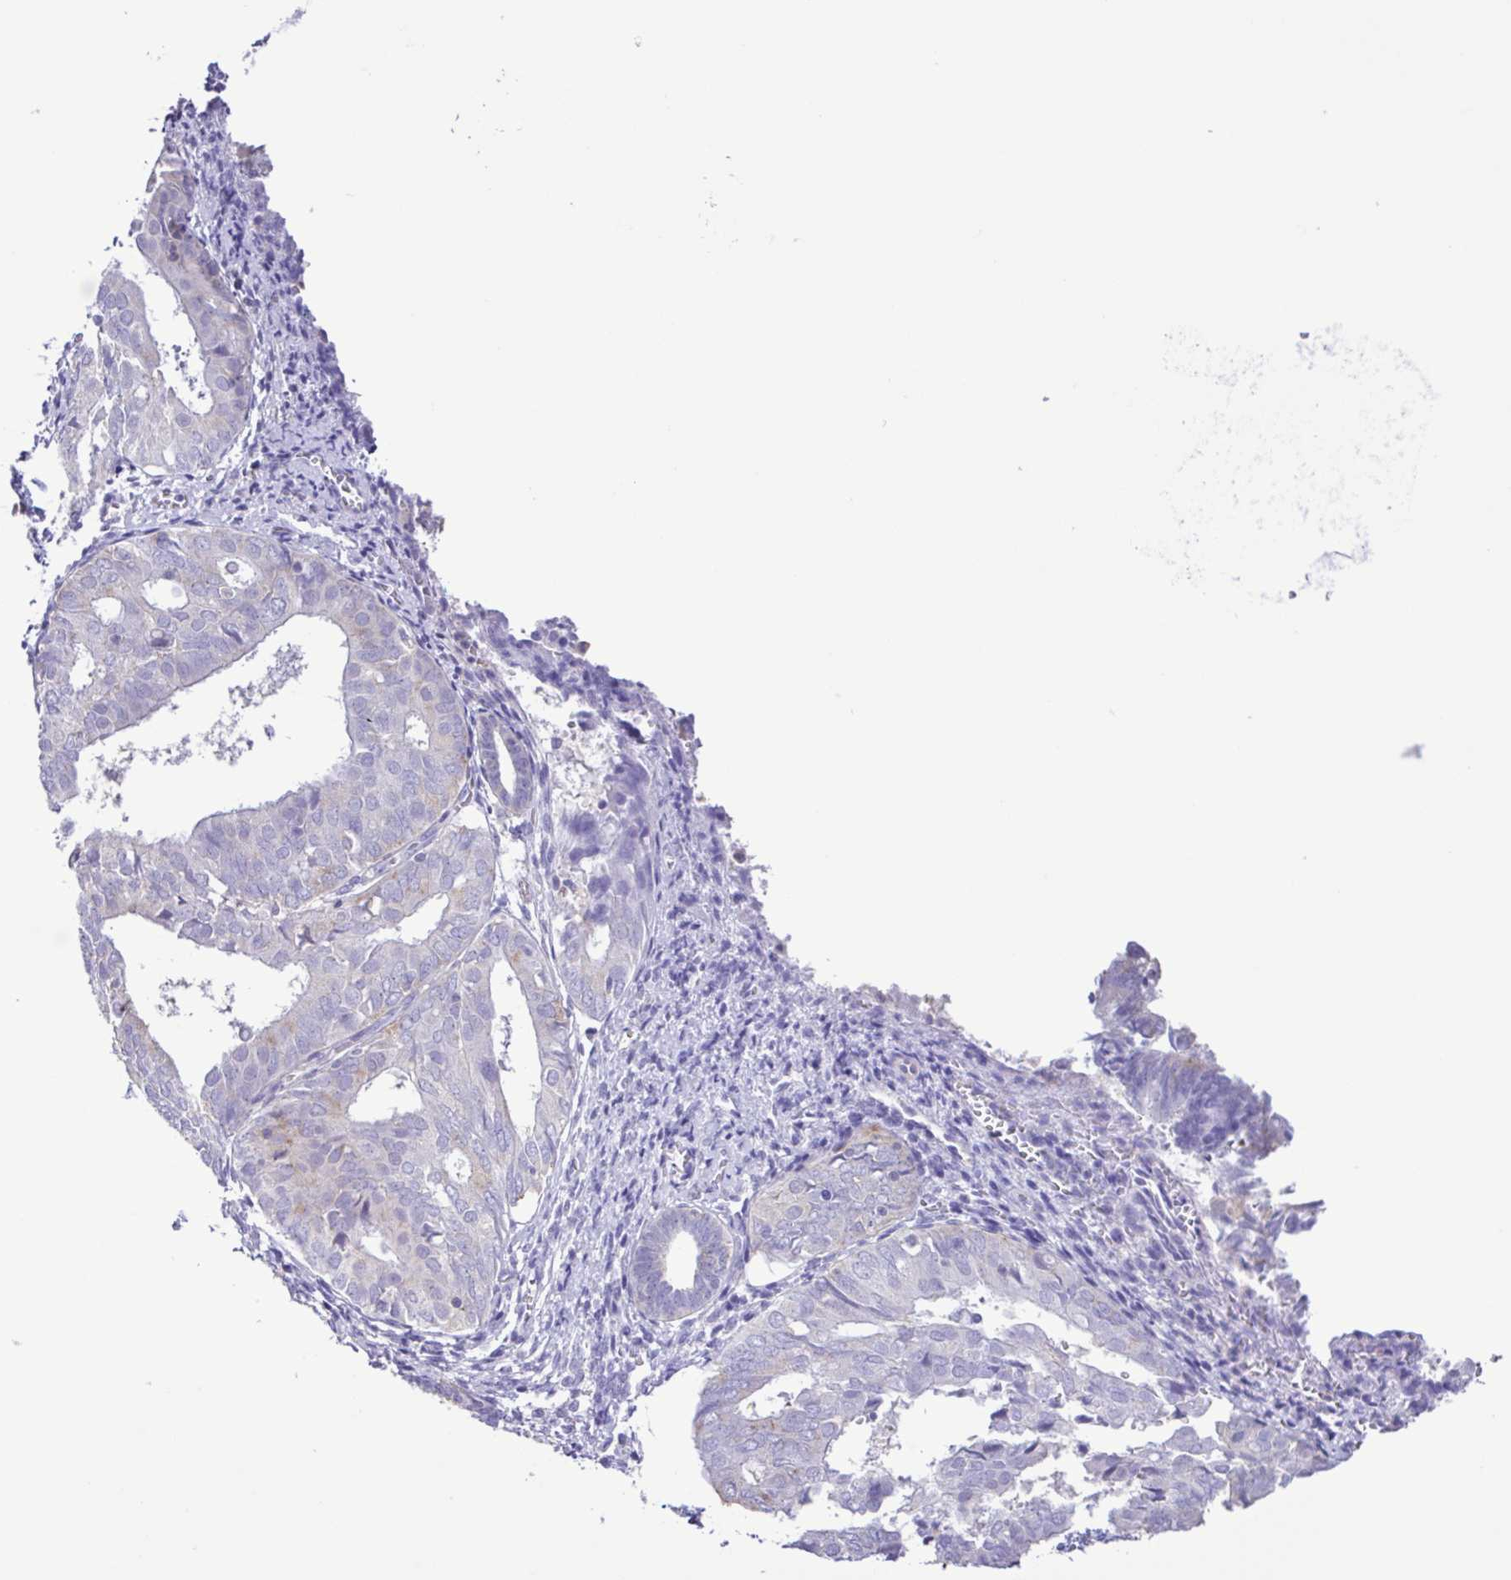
{"staining": {"intensity": "negative", "quantity": "none", "location": "none"}, "tissue": "endometrium", "cell_type": "Cells in endometrial stroma", "image_type": "normal", "snomed": [{"axis": "morphology", "description": "Normal tissue, NOS"}, {"axis": "topography", "description": "Endometrium"}], "caption": "Image shows no significant protein expression in cells in endometrial stroma of normal endometrium.", "gene": "CYP17A1", "patient": {"sex": "female", "age": 50}}